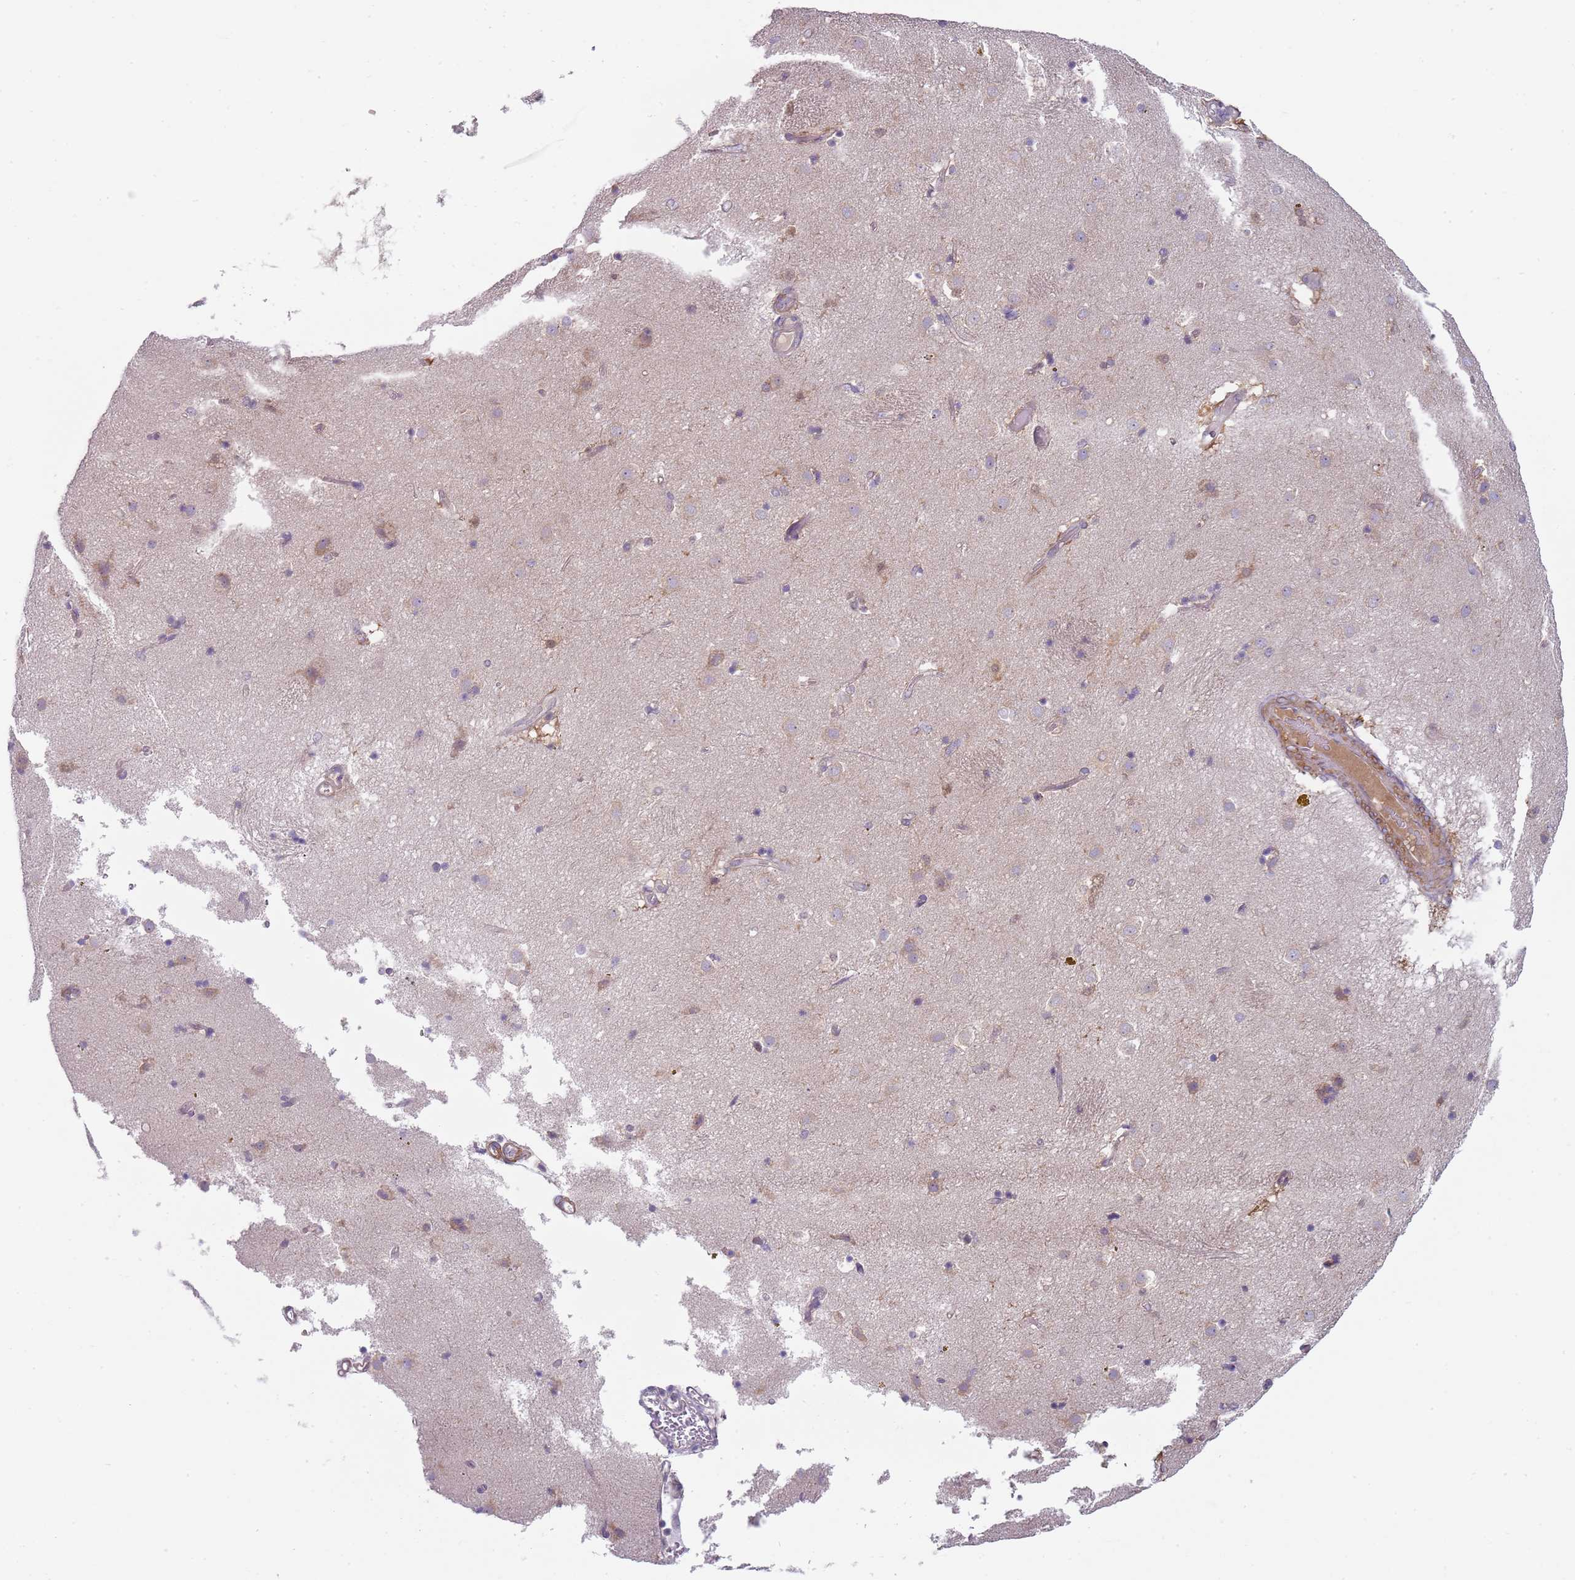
{"staining": {"intensity": "negative", "quantity": "none", "location": "none"}, "tissue": "caudate", "cell_type": "Glial cells", "image_type": "normal", "snomed": [{"axis": "morphology", "description": "Normal tissue, NOS"}, {"axis": "topography", "description": "Lateral ventricle wall"}], "caption": "Immunohistochemistry (IHC) of benign caudate displays no staining in glial cells. (DAB immunohistochemistry, high magnification).", "gene": "SLC26A6", "patient": {"sex": "male", "age": 70}}